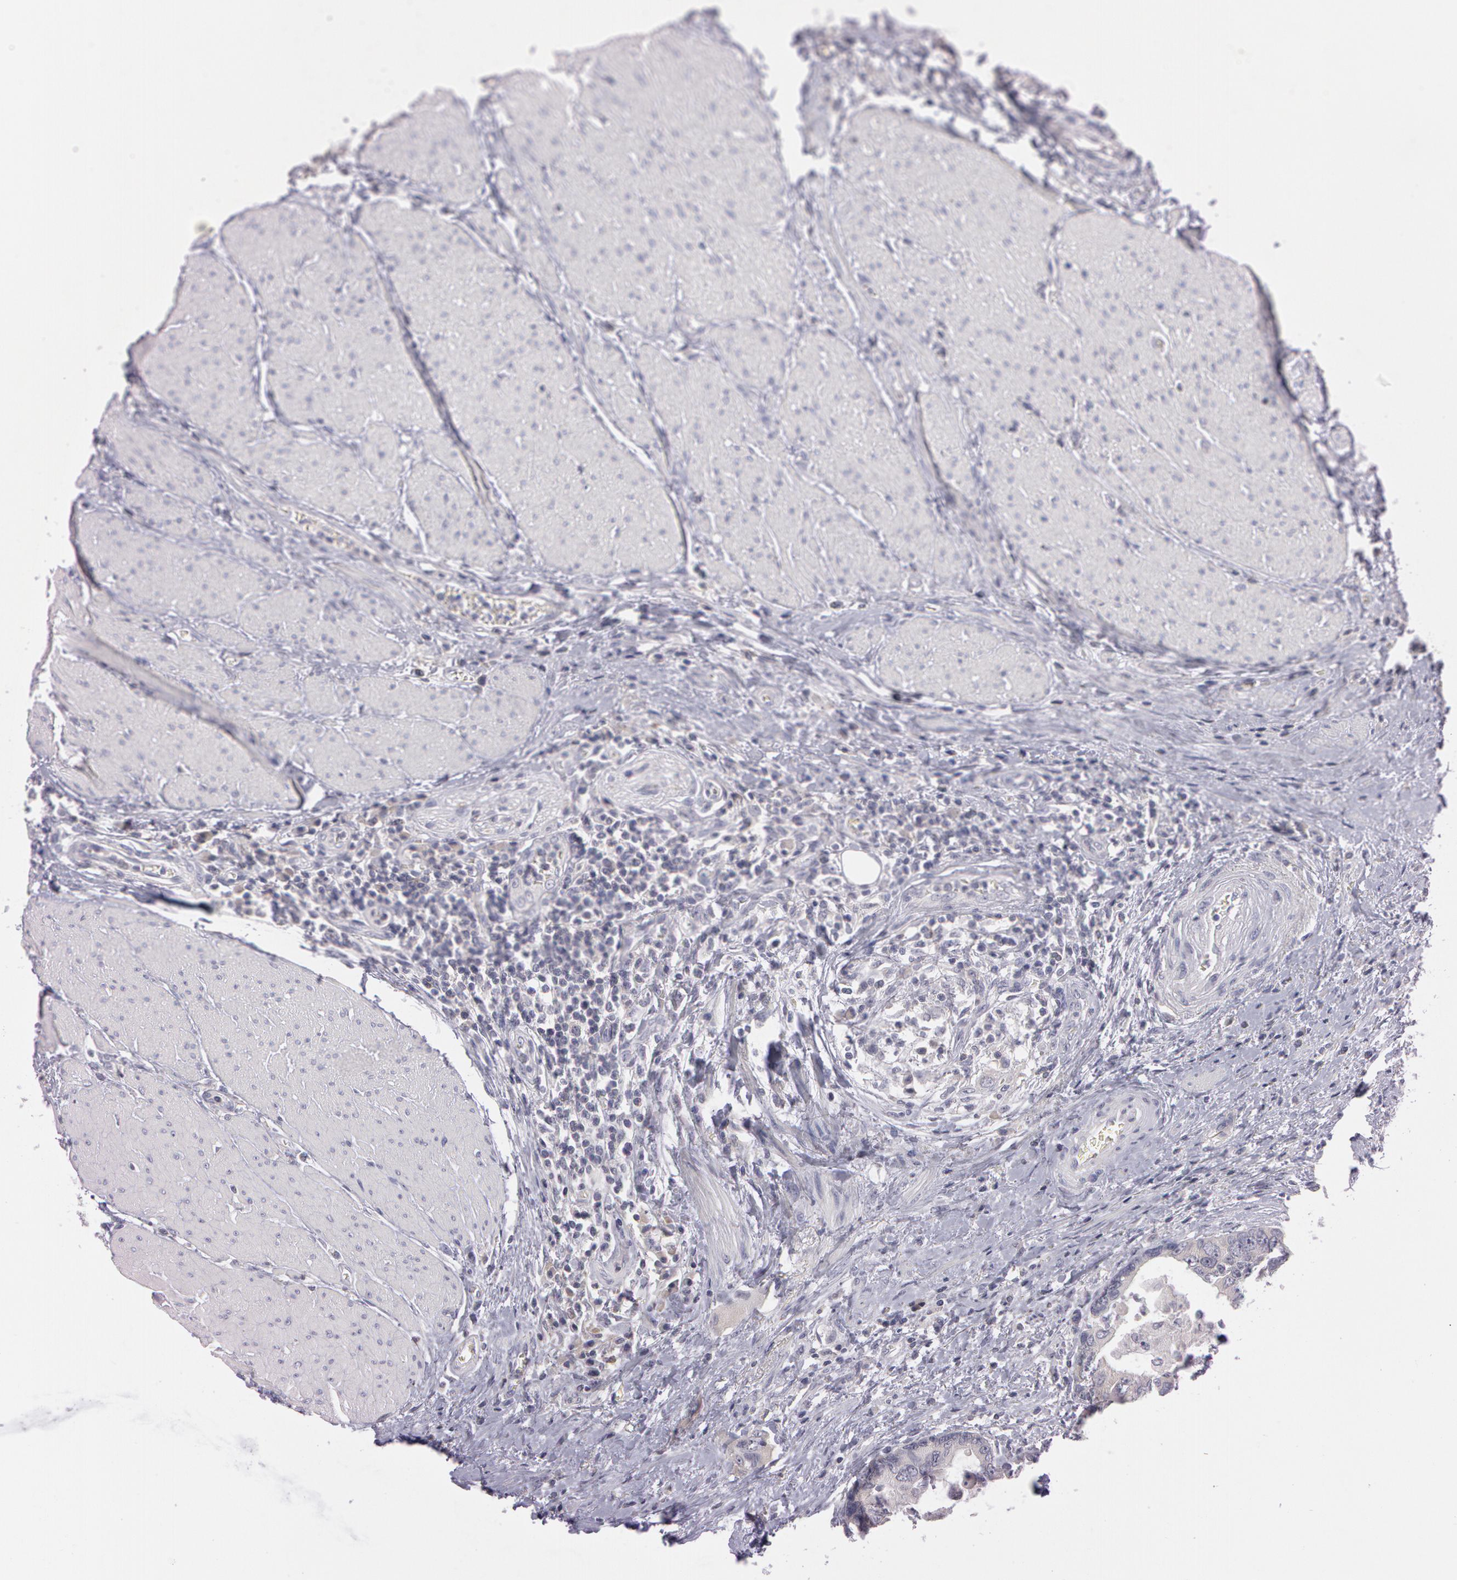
{"staining": {"intensity": "negative", "quantity": "none", "location": "none"}, "tissue": "colorectal cancer", "cell_type": "Tumor cells", "image_type": "cancer", "snomed": [{"axis": "morphology", "description": "Adenocarcinoma, NOS"}, {"axis": "topography", "description": "Rectum"}], "caption": "The histopathology image shows no staining of tumor cells in colorectal cancer (adenocarcinoma).", "gene": "MXRA5", "patient": {"sex": "female", "age": 67}}